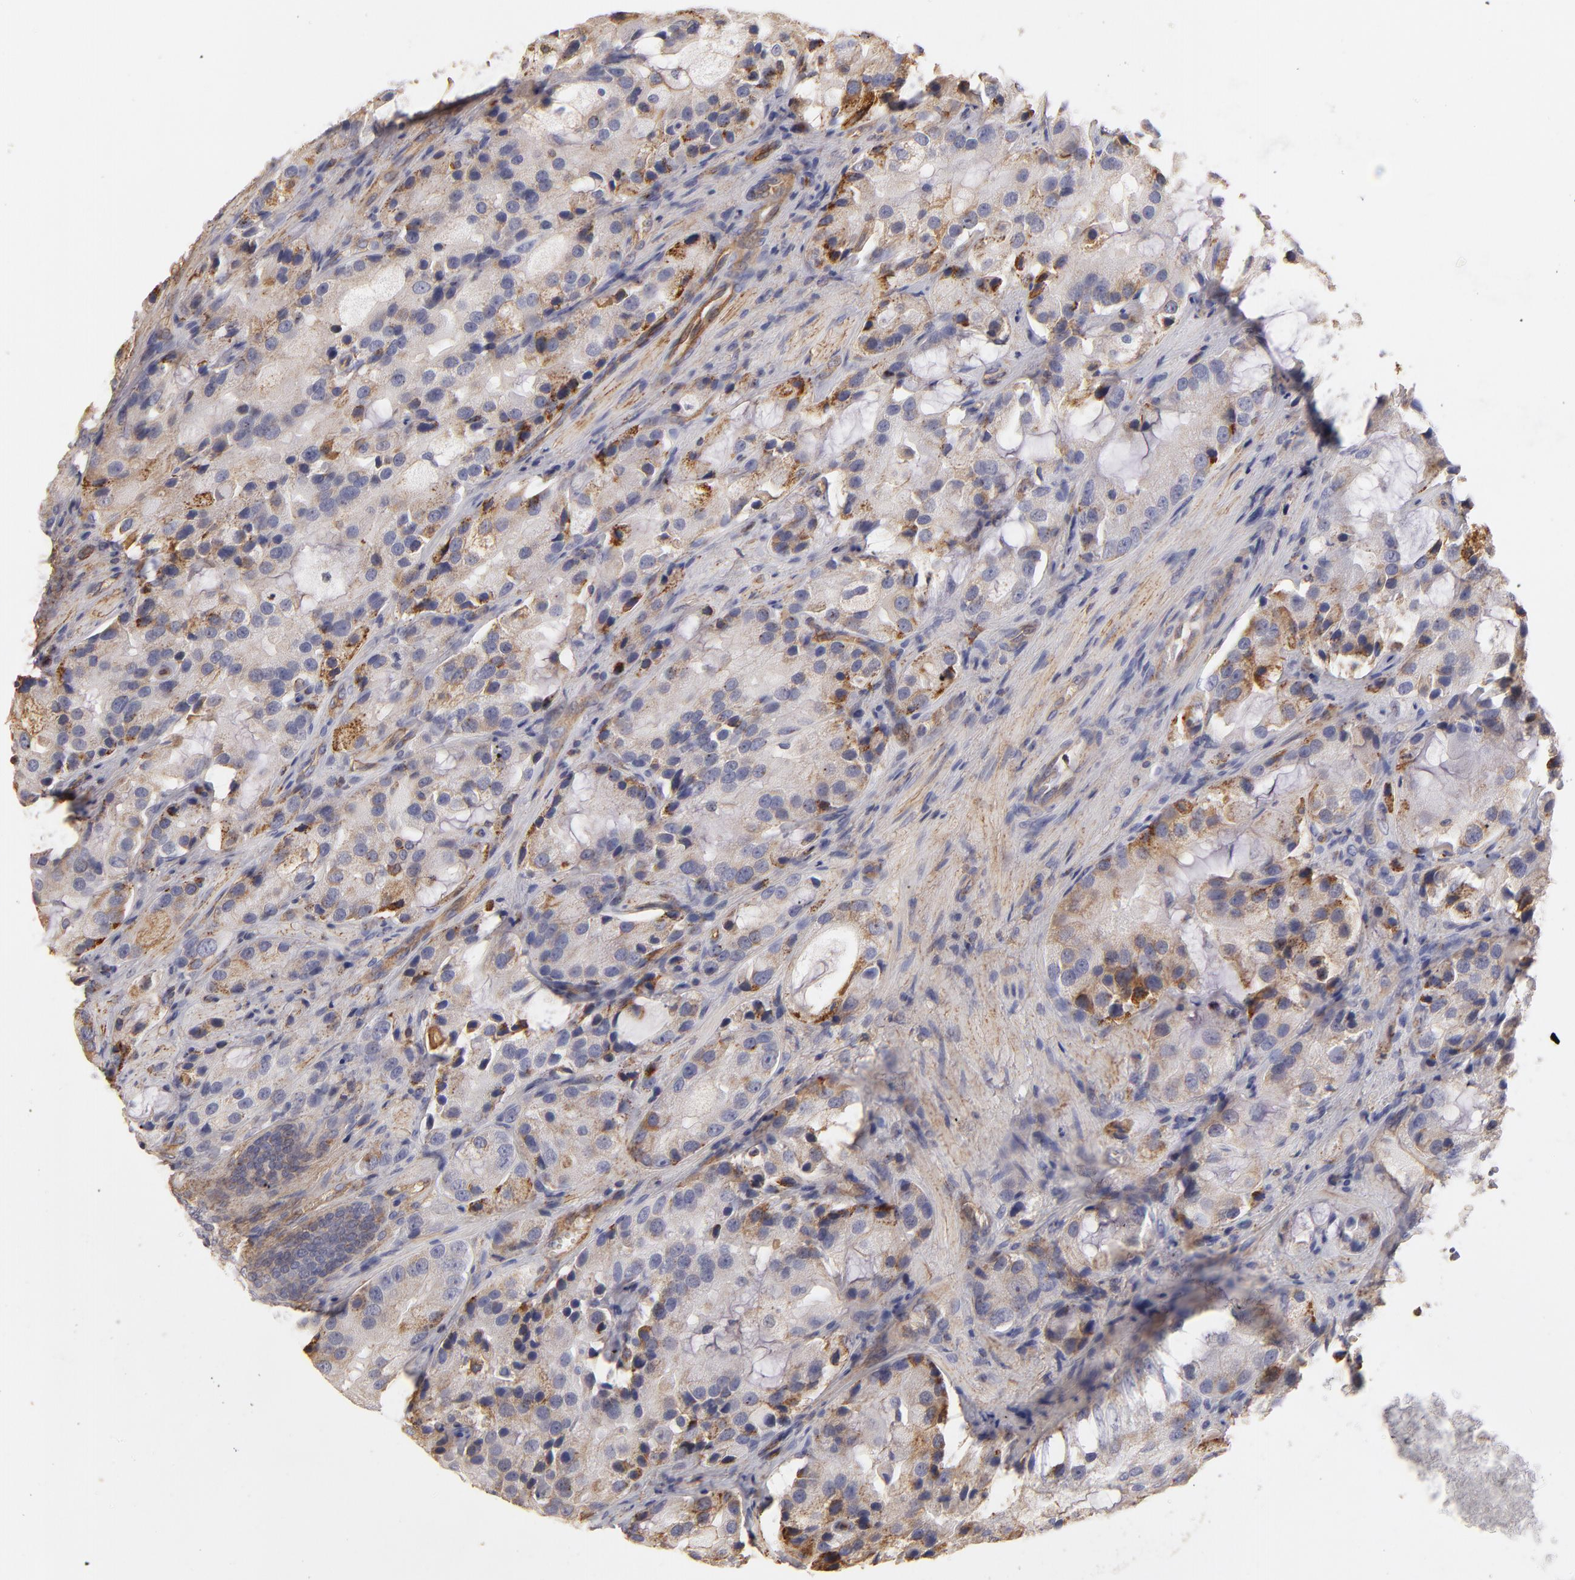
{"staining": {"intensity": "moderate", "quantity": ">75%", "location": "cytoplasmic/membranous"}, "tissue": "prostate cancer", "cell_type": "Tumor cells", "image_type": "cancer", "snomed": [{"axis": "morphology", "description": "Adenocarcinoma, High grade"}, {"axis": "topography", "description": "Prostate"}], "caption": "This is a photomicrograph of immunohistochemistry staining of prostate cancer, which shows moderate positivity in the cytoplasmic/membranous of tumor cells.", "gene": "ABCB1", "patient": {"sex": "male", "age": 70}}